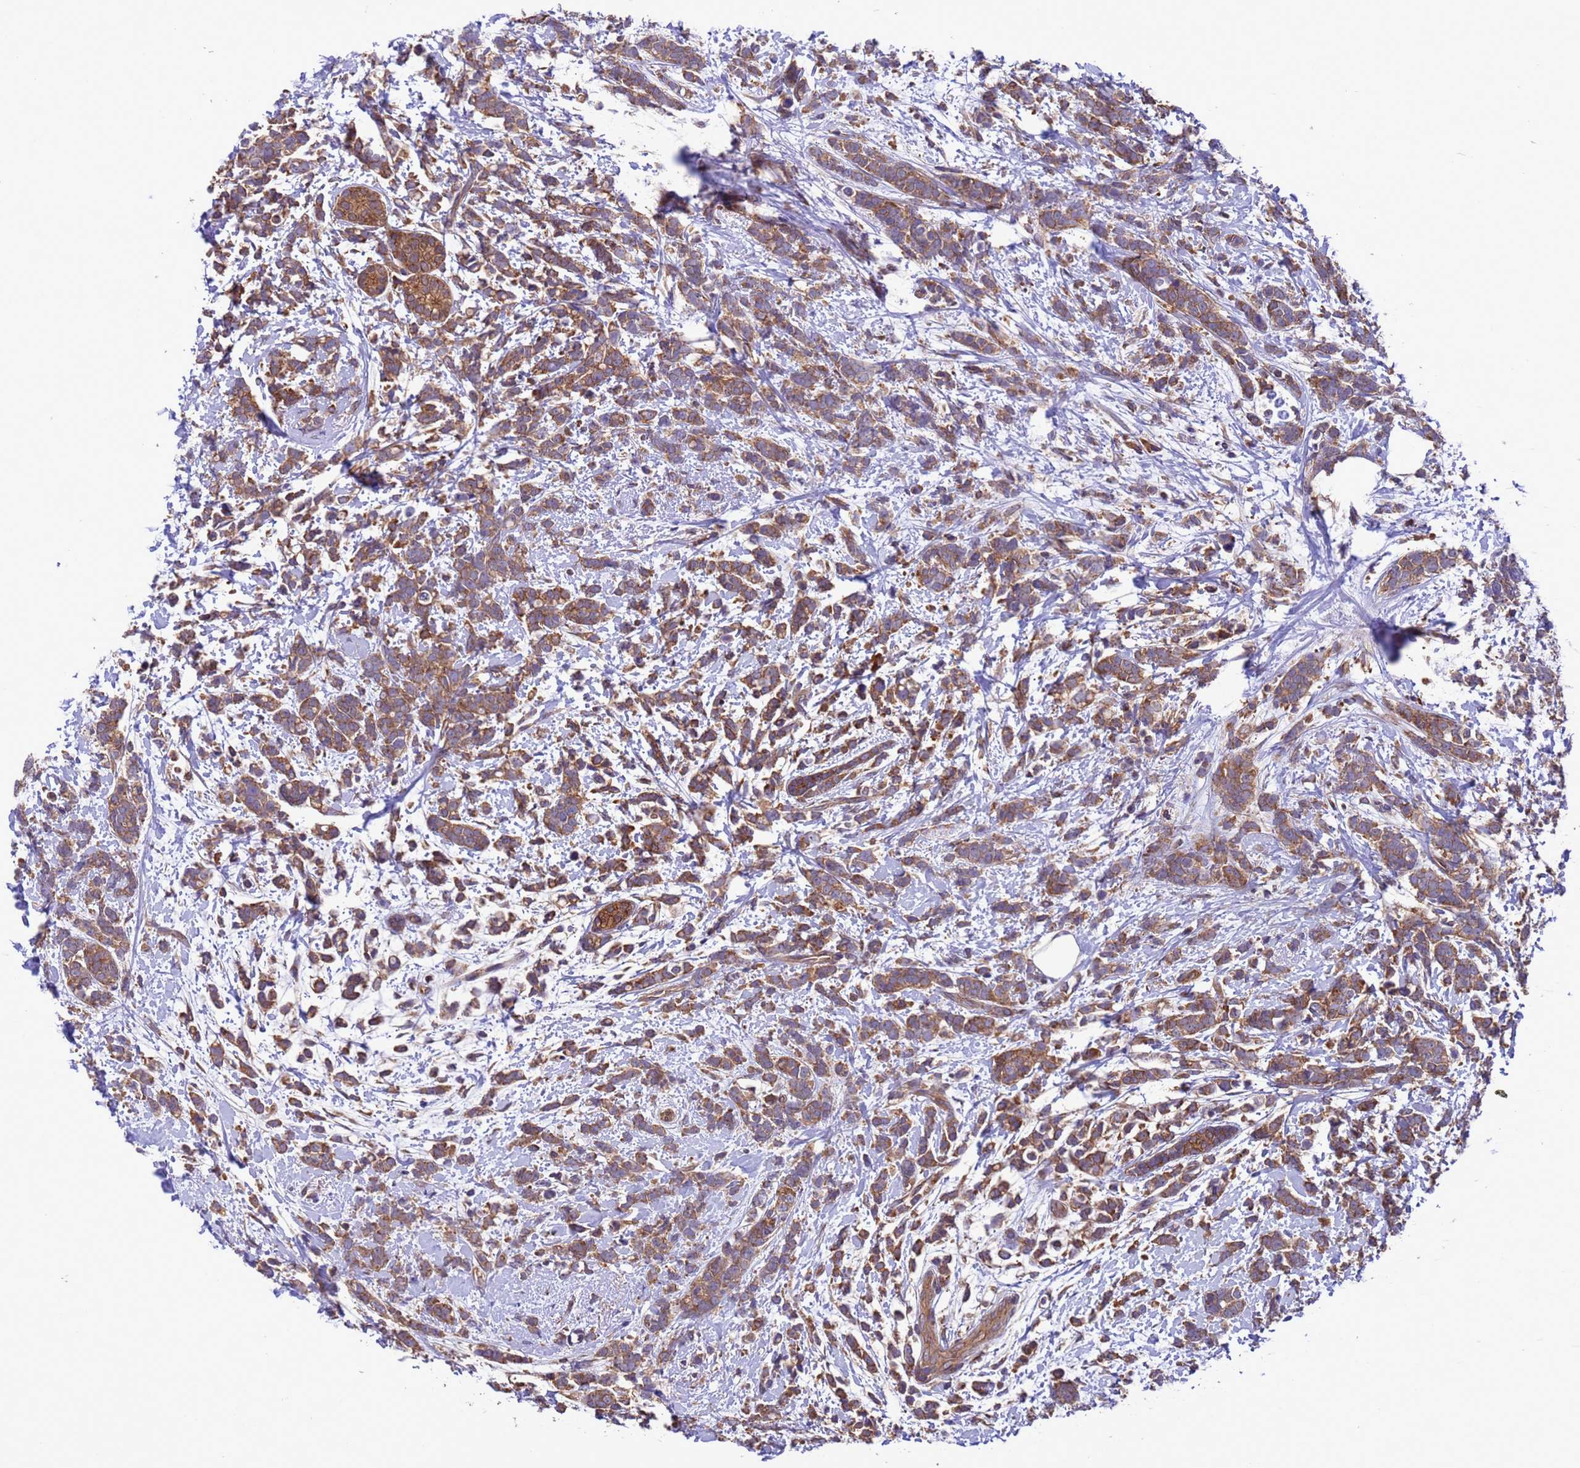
{"staining": {"intensity": "moderate", "quantity": ">75%", "location": "cytoplasmic/membranous"}, "tissue": "breast cancer", "cell_type": "Tumor cells", "image_type": "cancer", "snomed": [{"axis": "morphology", "description": "Lobular carcinoma"}, {"axis": "topography", "description": "Breast"}], "caption": "Lobular carcinoma (breast) was stained to show a protein in brown. There is medium levels of moderate cytoplasmic/membranous expression in approximately >75% of tumor cells. The staining was performed using DAB (3,3'-diaminobenzidine), with brown indicating positive protein expression. Nuclei are stained blue with hematoxylin.", "gene": "ARHGAP12", "patient": {"sex": "female", "age": 58}}